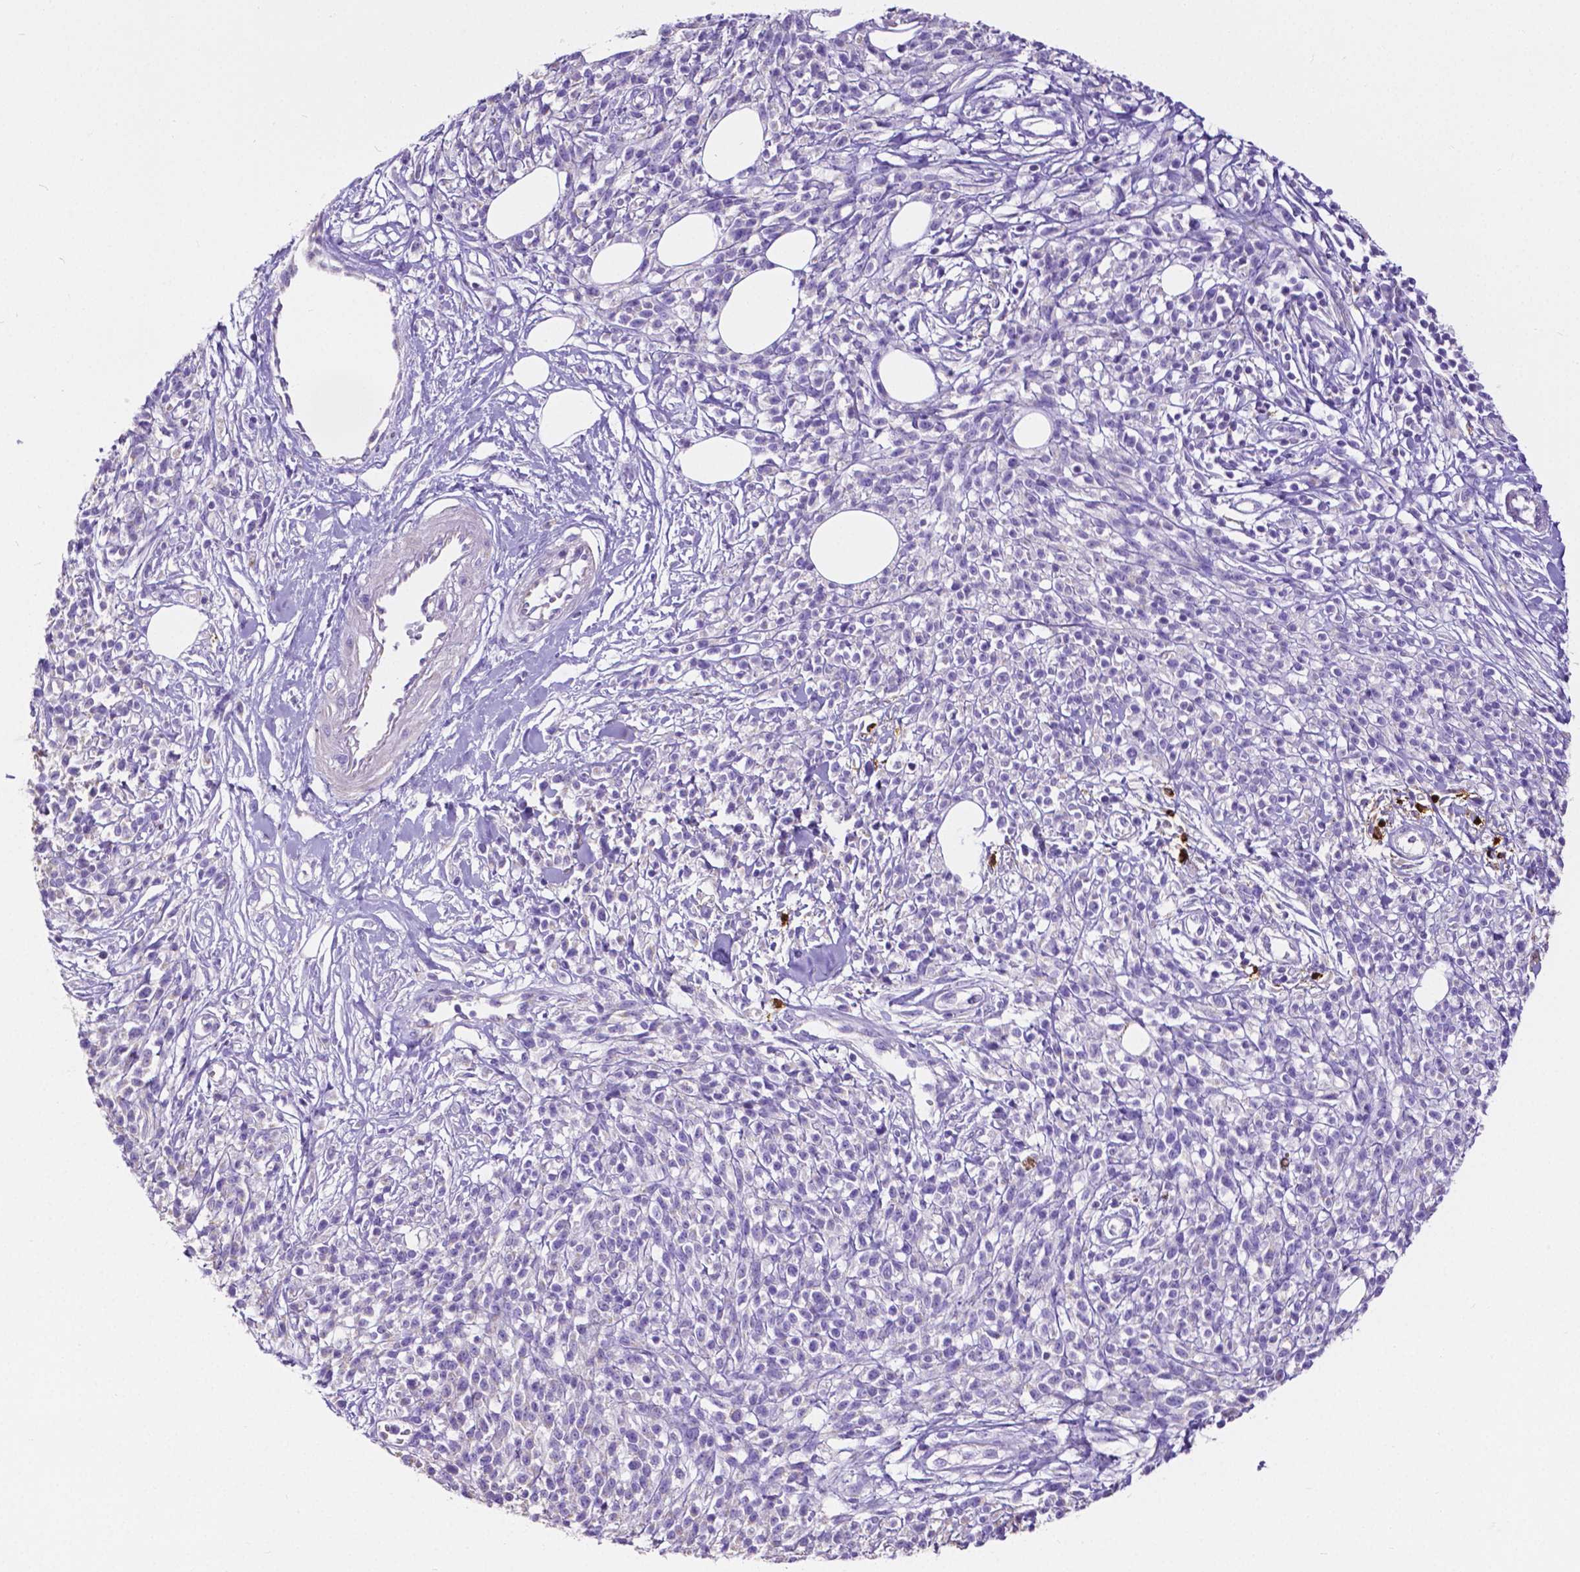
{"staining": {"intensity": "negative", "quantity": "none", "location": "none"}, "tissue": "melanoma", "cell_type": "Tumor cells", "image_type": "cancer", "snomed": [{"axis": "morphology", "description": "Malignant melanoma, NOS"}, {"axis": "topography", "description": "Skin"}, {"axis": "topography", "description": "Skin of trunk"}], "caption": "Micrograph shows no protein positivity in tumor cells of melanoma tissue. (Stains: DAB (3,3'-diaminobenzidine) immunohistochemistry (IHC) with hematoxylin counter stain, Microscopy: brightfield microscopy at high magnification).", "gene": "MMP9", "patient": {"sex": "male", "age": 74}}